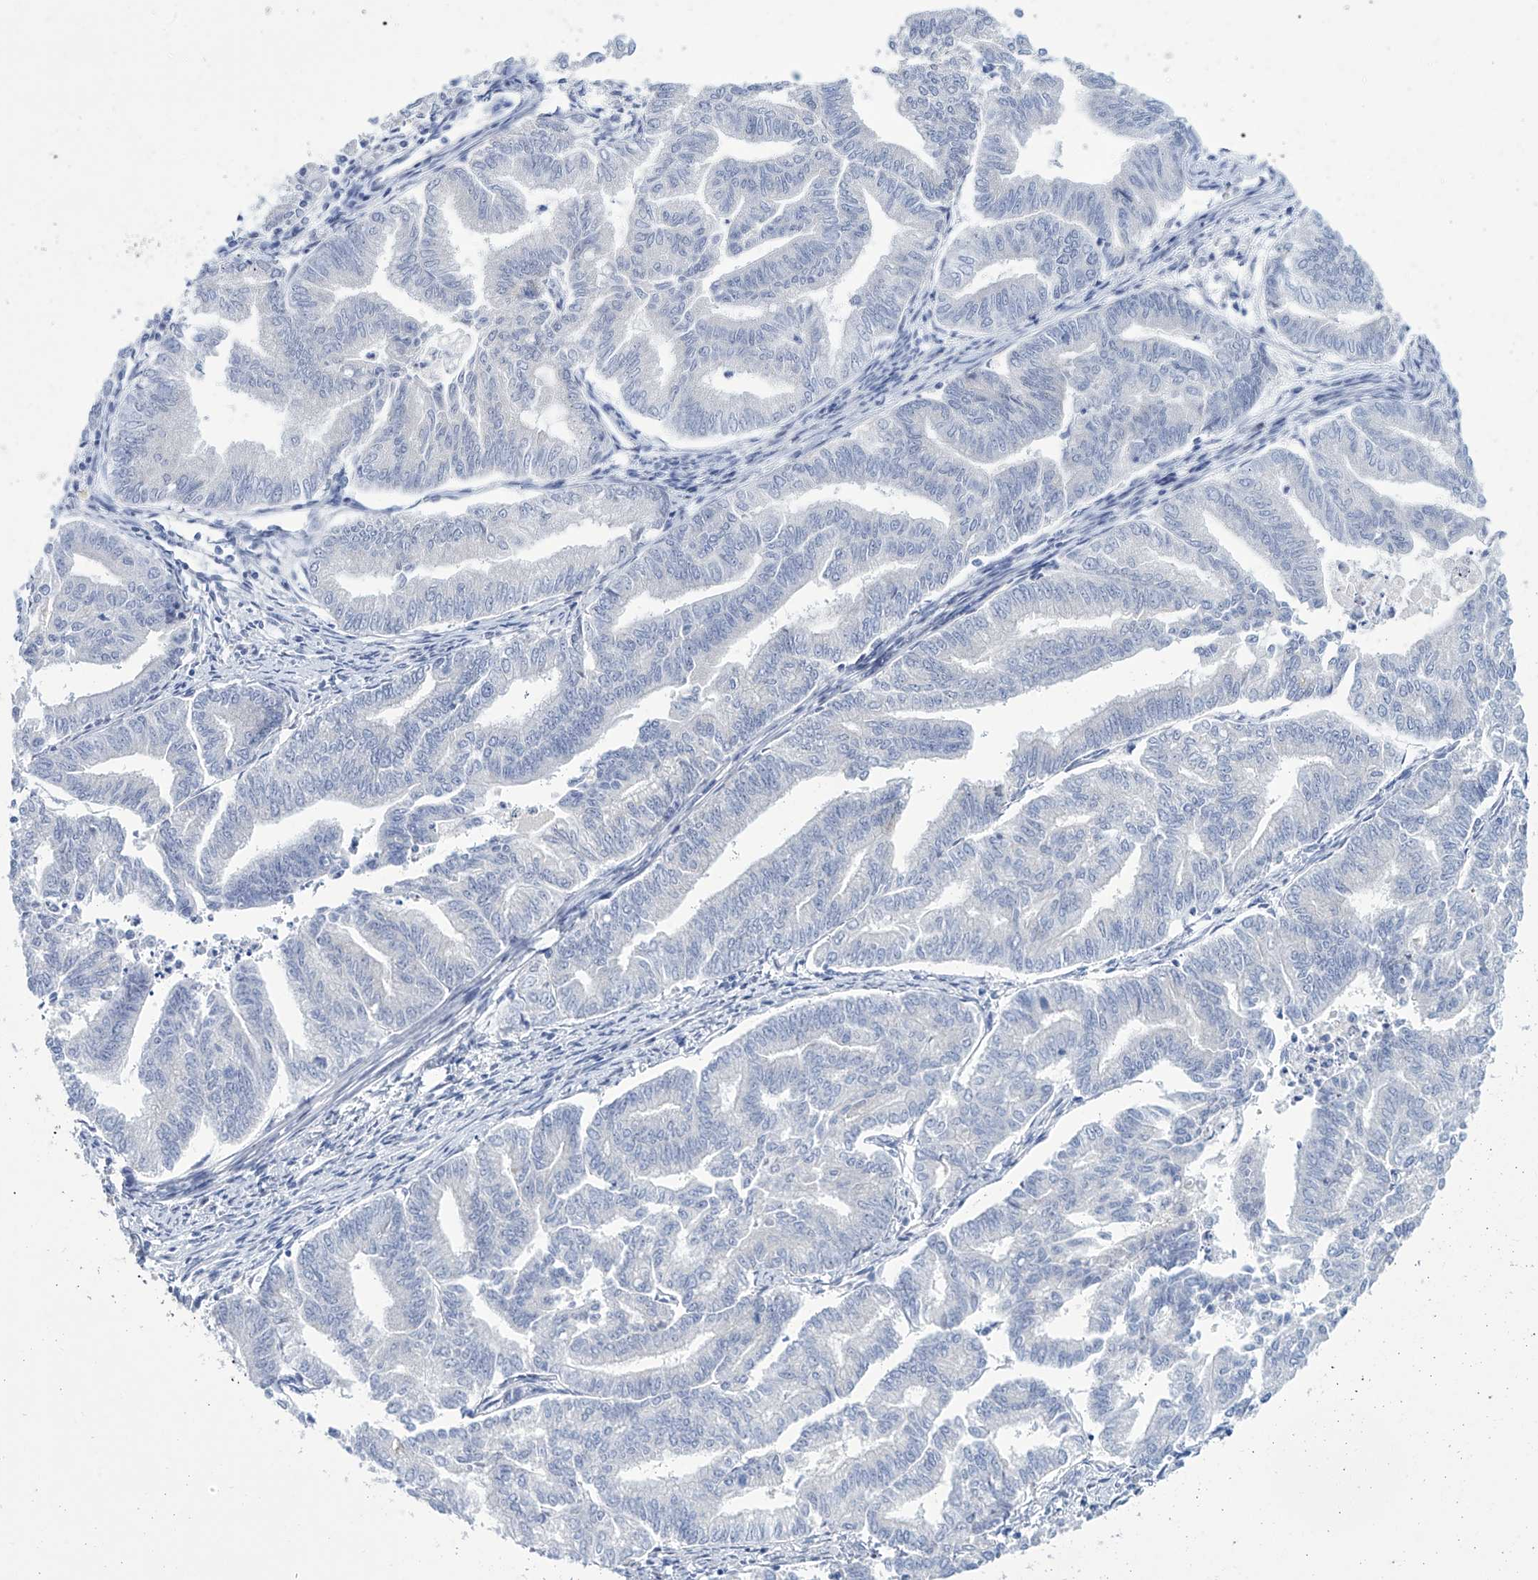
{"staining": {"intensity": "negative", "quantity": "none", "location": "none"}, "tissue": "endometrial cancer", "cell_type": "Tumor cells", "image_type": "cancer", "snomed": [{"axis": "morphology", "description": "Adenocarcinoma, NOS"}, {"axis": "topography", "description": "Endometrium"}], "caption": "Micrograph shows no protein staining in tumor cells of adenocarcinoma (endometrial) tissue. (Immunohistochemistry, brightfield microscopy, high magnification).", "gene": "TRIM60", "patient": {"sex": "female", "age": 79}}